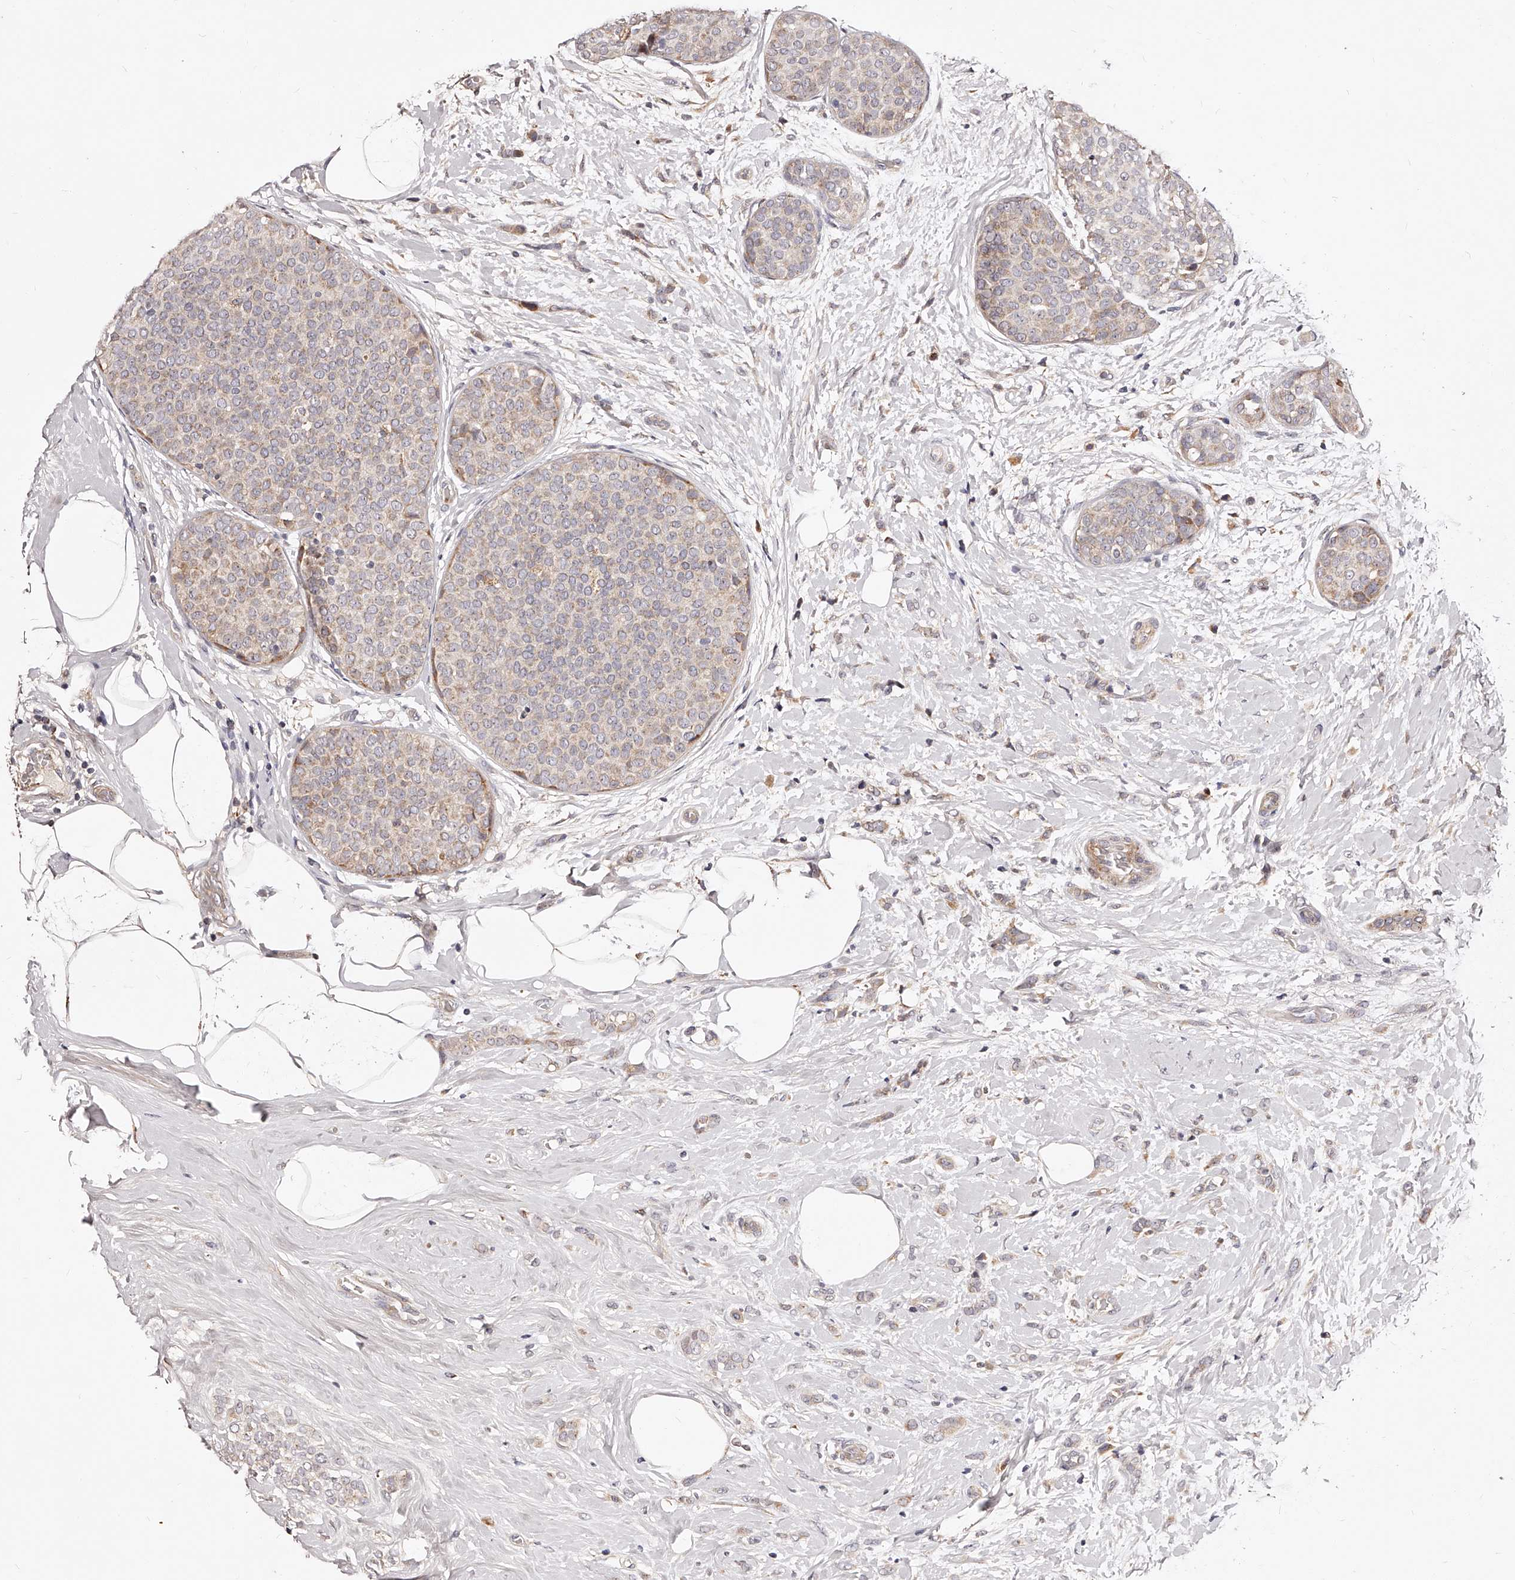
{"staining": {"intensity": "weak", "quantity": "25%-75%", "location": "cytoplasmic/membranous"}, "tissue": "breast cancer", "cell_type": "Tumor cells", "image_type": "cancer", "snomed": [{"axis": "morphology", "description": "Lobular carcinoma, in situ"}, {"axis": "morphology", "description": "Lobular carcinoma"}, {"axis": "topography", "description": "Breast"}], "caption": "Weak cytoplasmic/membranous expression for a protein is appreciated in approximately 25%-75% of tumor cells of breast cancer using immunohistochemistry (IHC).", "gene": "ZNF502", "patient": {"sex": "female", "age": 41}}